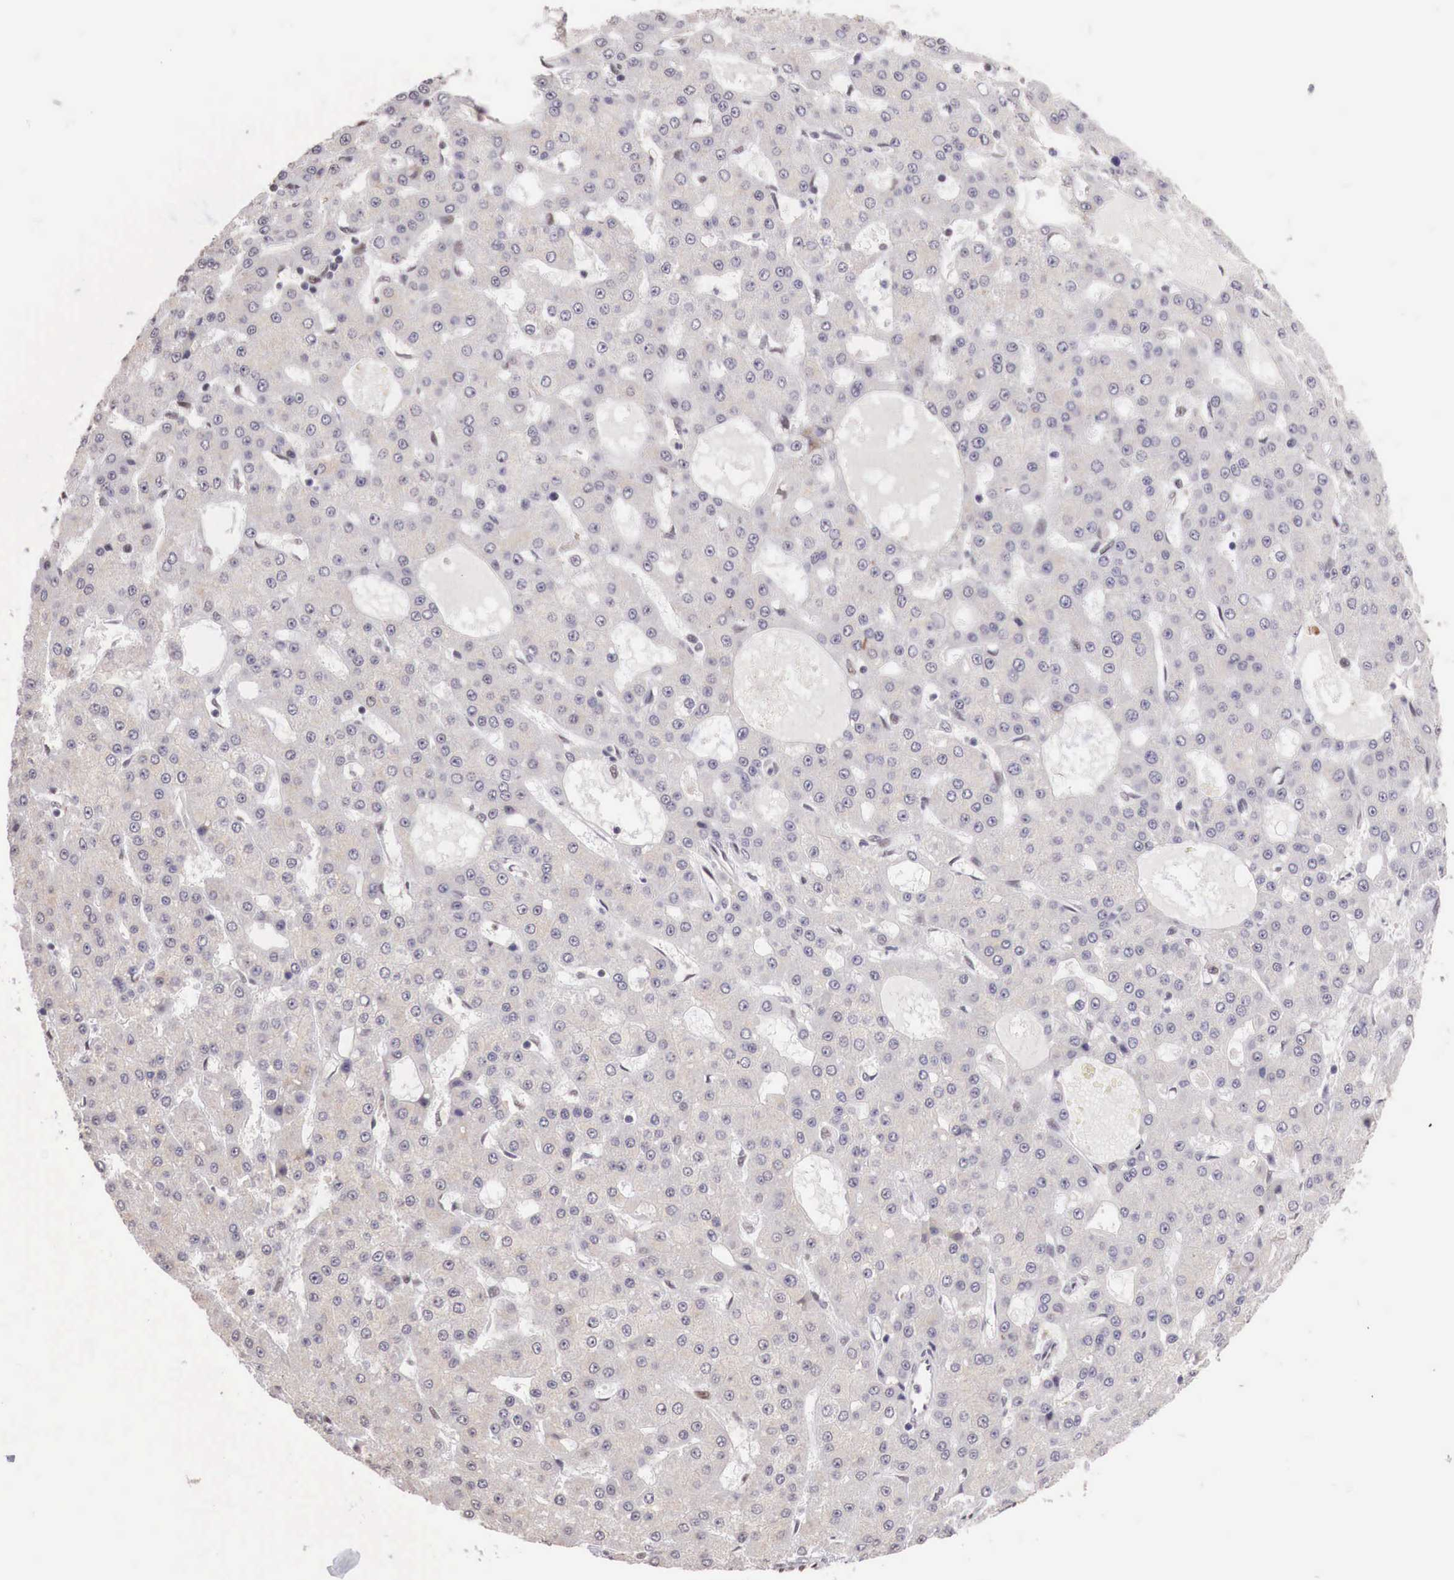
{"staining": {"intensity": "negative", "quantity": "none", "location": "none"}, "tissue": "liver cancer", "cell_type": "Tumor cells", "image_type": "cancer", "snomed": [{"axis": "morphology", "description": "Carcinoma, Hepatocellular, NOS"}, {"axis": "topography", "description": "Liver"}], "caption": "This is an immunohistochemistry (IHC) image of human liver cancer (hepatocellular carcinoma). There is no expression in tumor cells.", "gene": "FOXP2", "patient": {"sex": "male", "age": 47}}